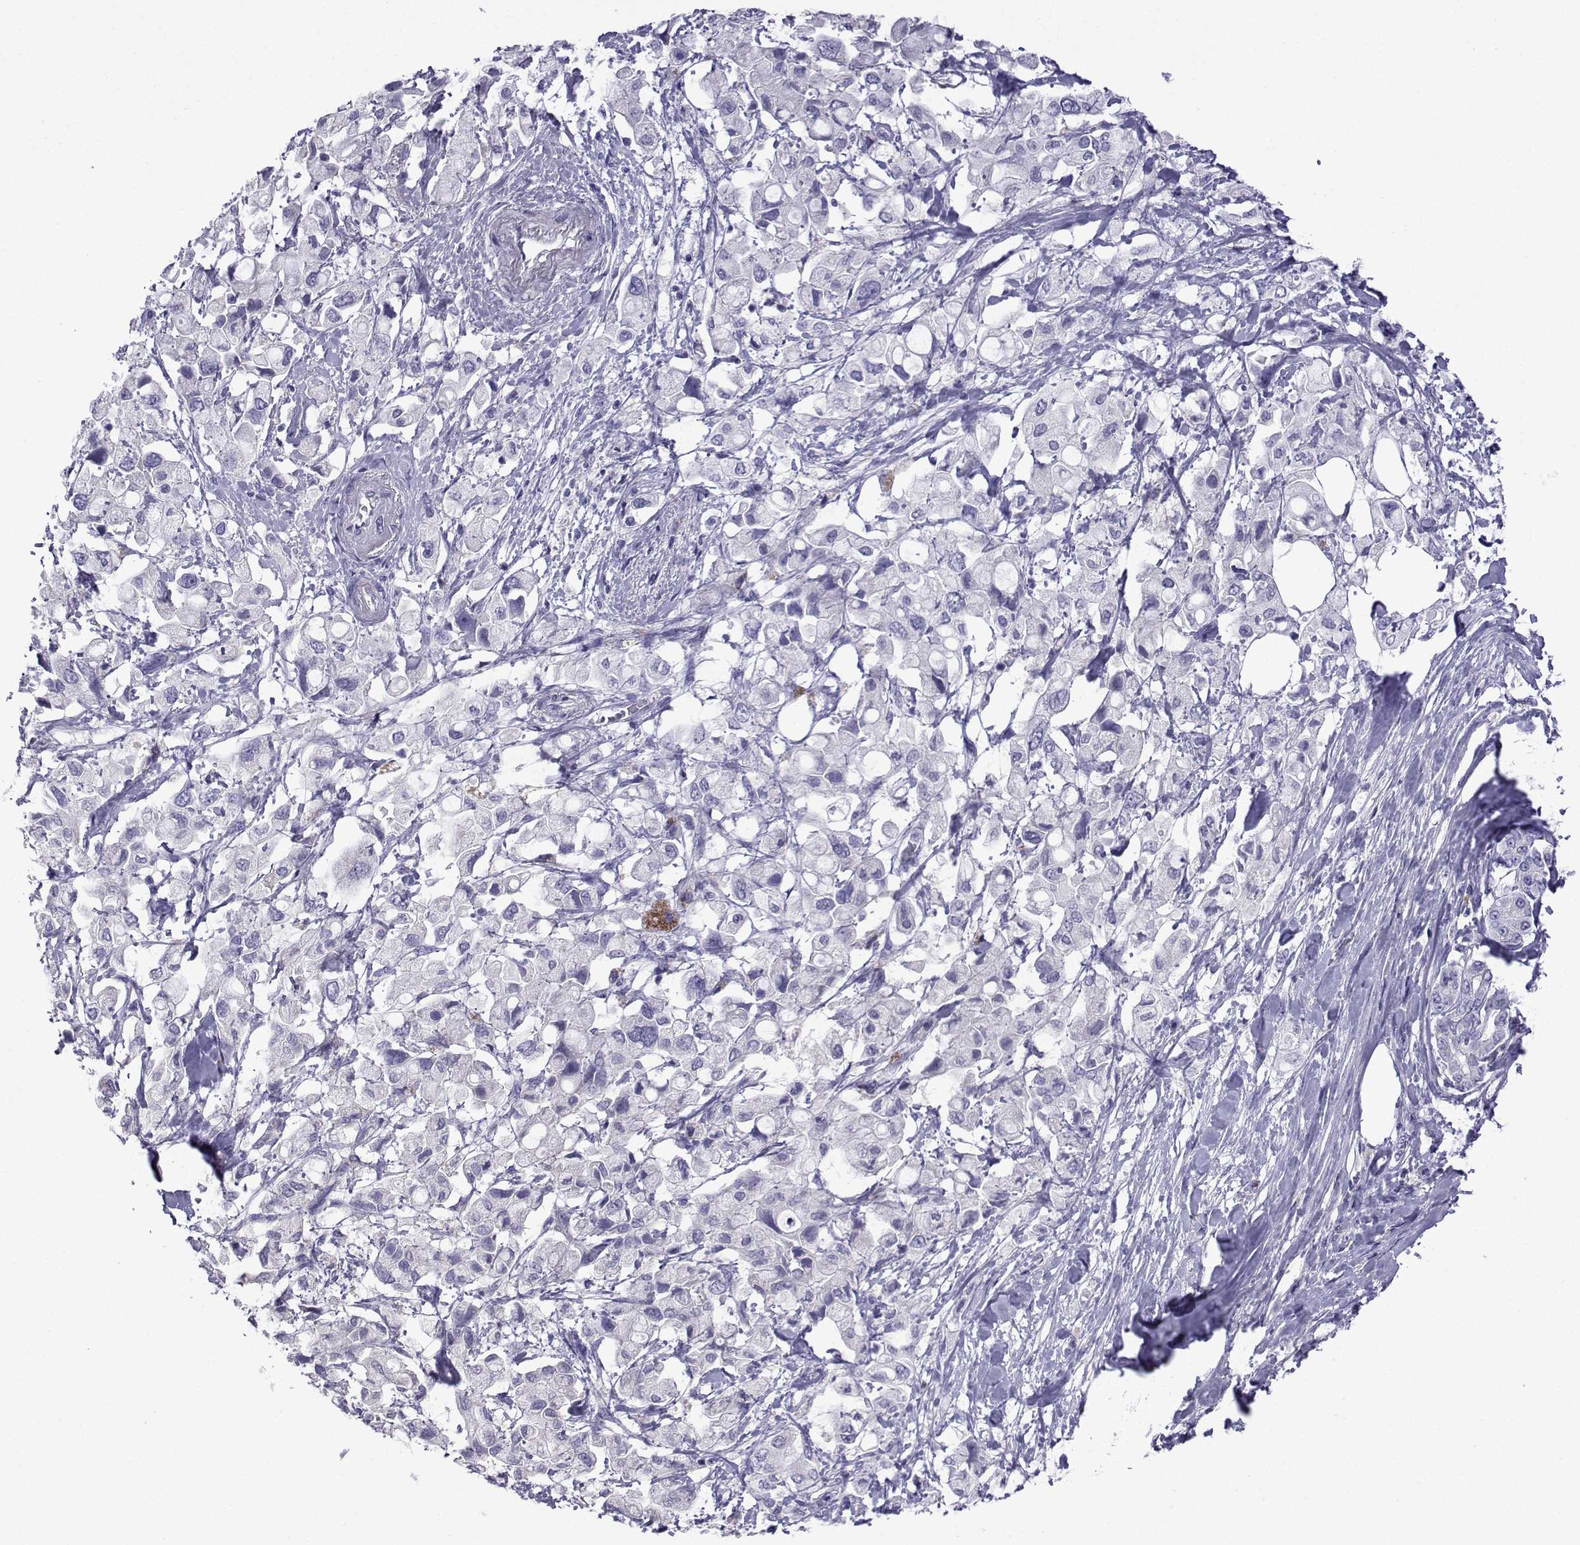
{"staining": {"intensity": "negative", "quantity": "none", "location": "none"}, "tissue": "pancreatic cancer", "cell_type": "Tumor cells", "image_type": "cancer", "snomed": [{"axis": "morphology", "description": "Adenocarcinoma, NOS"}, {"axis": "topography", "description": "Pancreas"}], "caption": "IHC of human pancreatic cancer exhibits no positivity in tumor cells.", "gene": "CFAP70", "patient": {"sex": "female", "age": 56}}